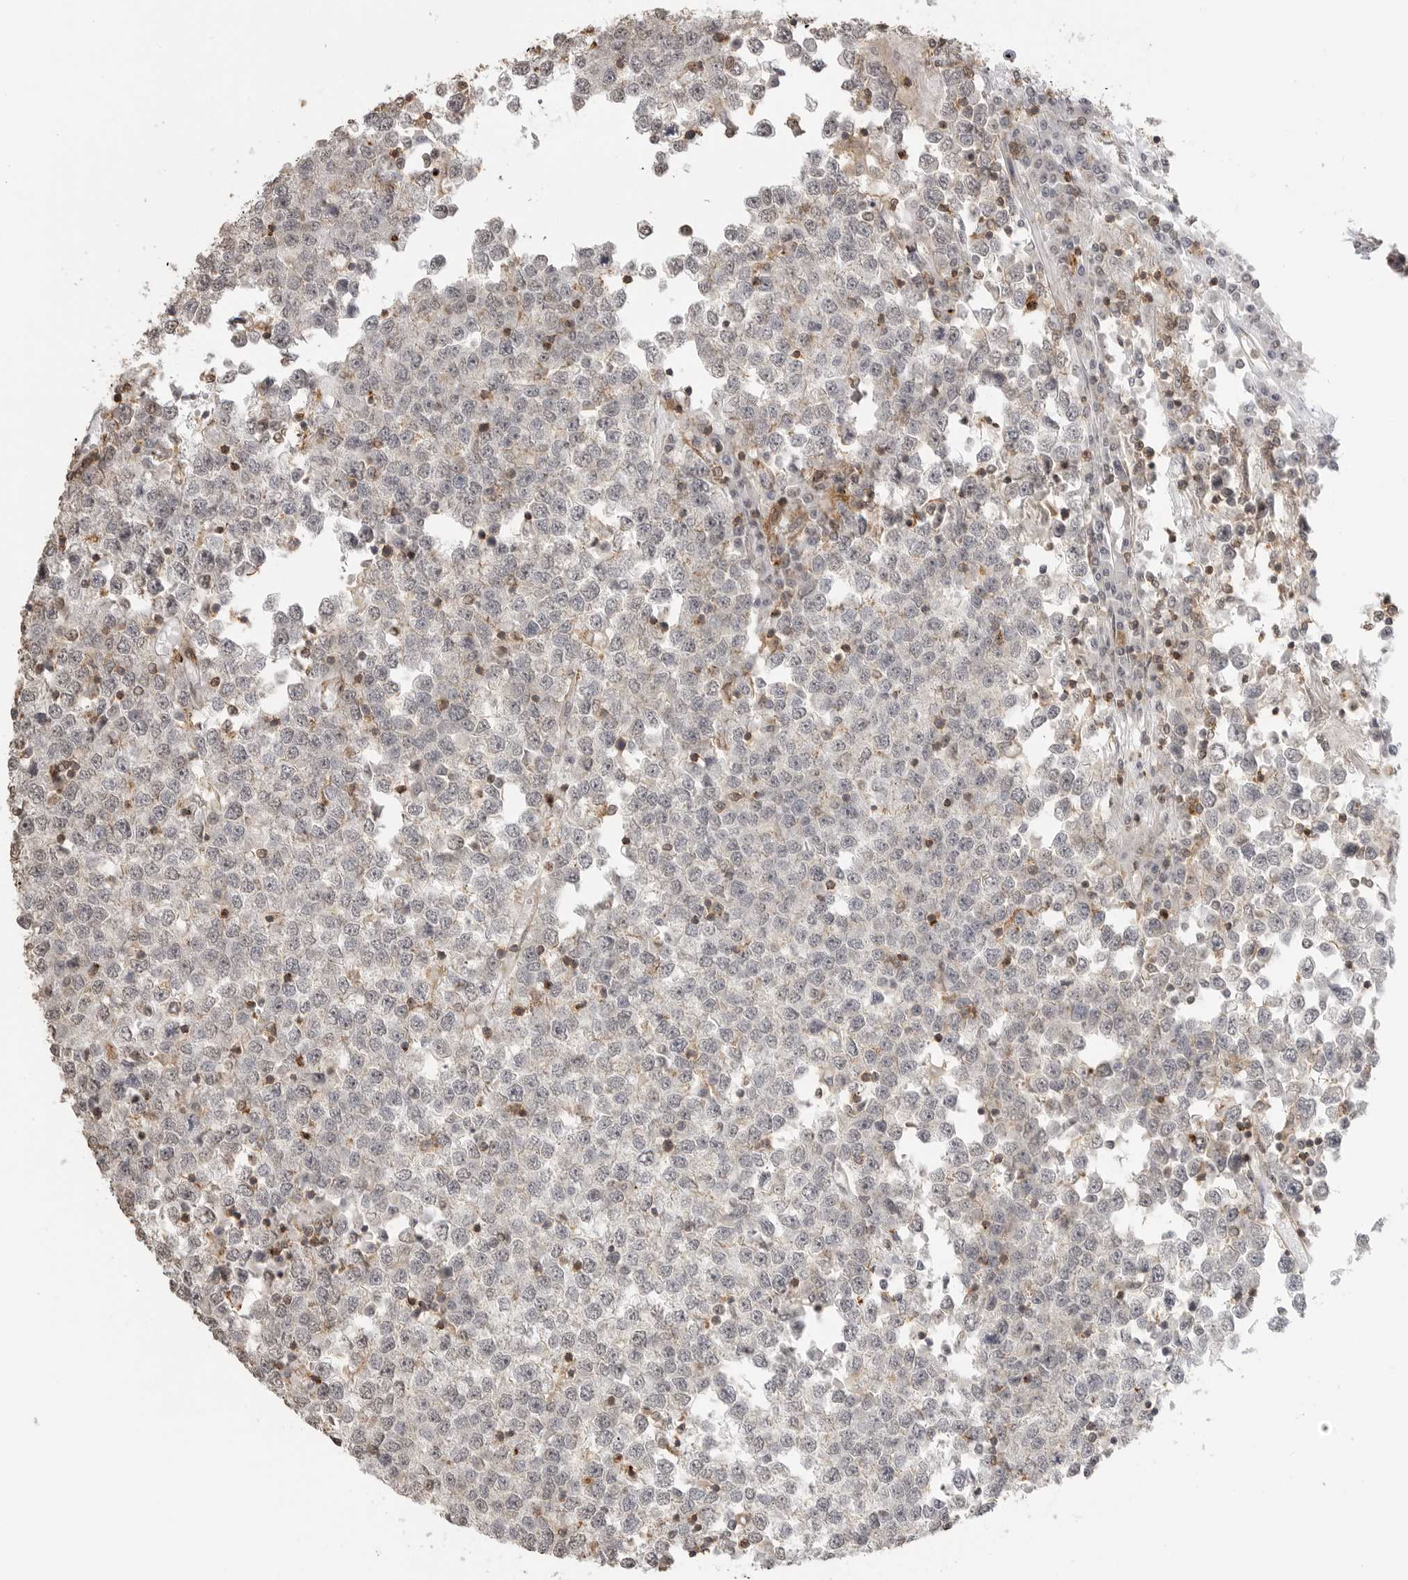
{"staining": {"intensity": "negative", "quantity": "none", "location": "none"}, "tissue": "testis cancer", "cell_type": "Tumor cells", "image_type": "cancer", "snomed": [{"axis": "morphology", "description": "Seminoma, NOS"}, {"axis": "topography", "description": "Testis"}], "caption": "Human testis cancer (seminoma) stained for a protein using IHC exhibits no expression in tumor cells.", "gene": "GPC2", "patient": {"sex": "male", "age": 65}}